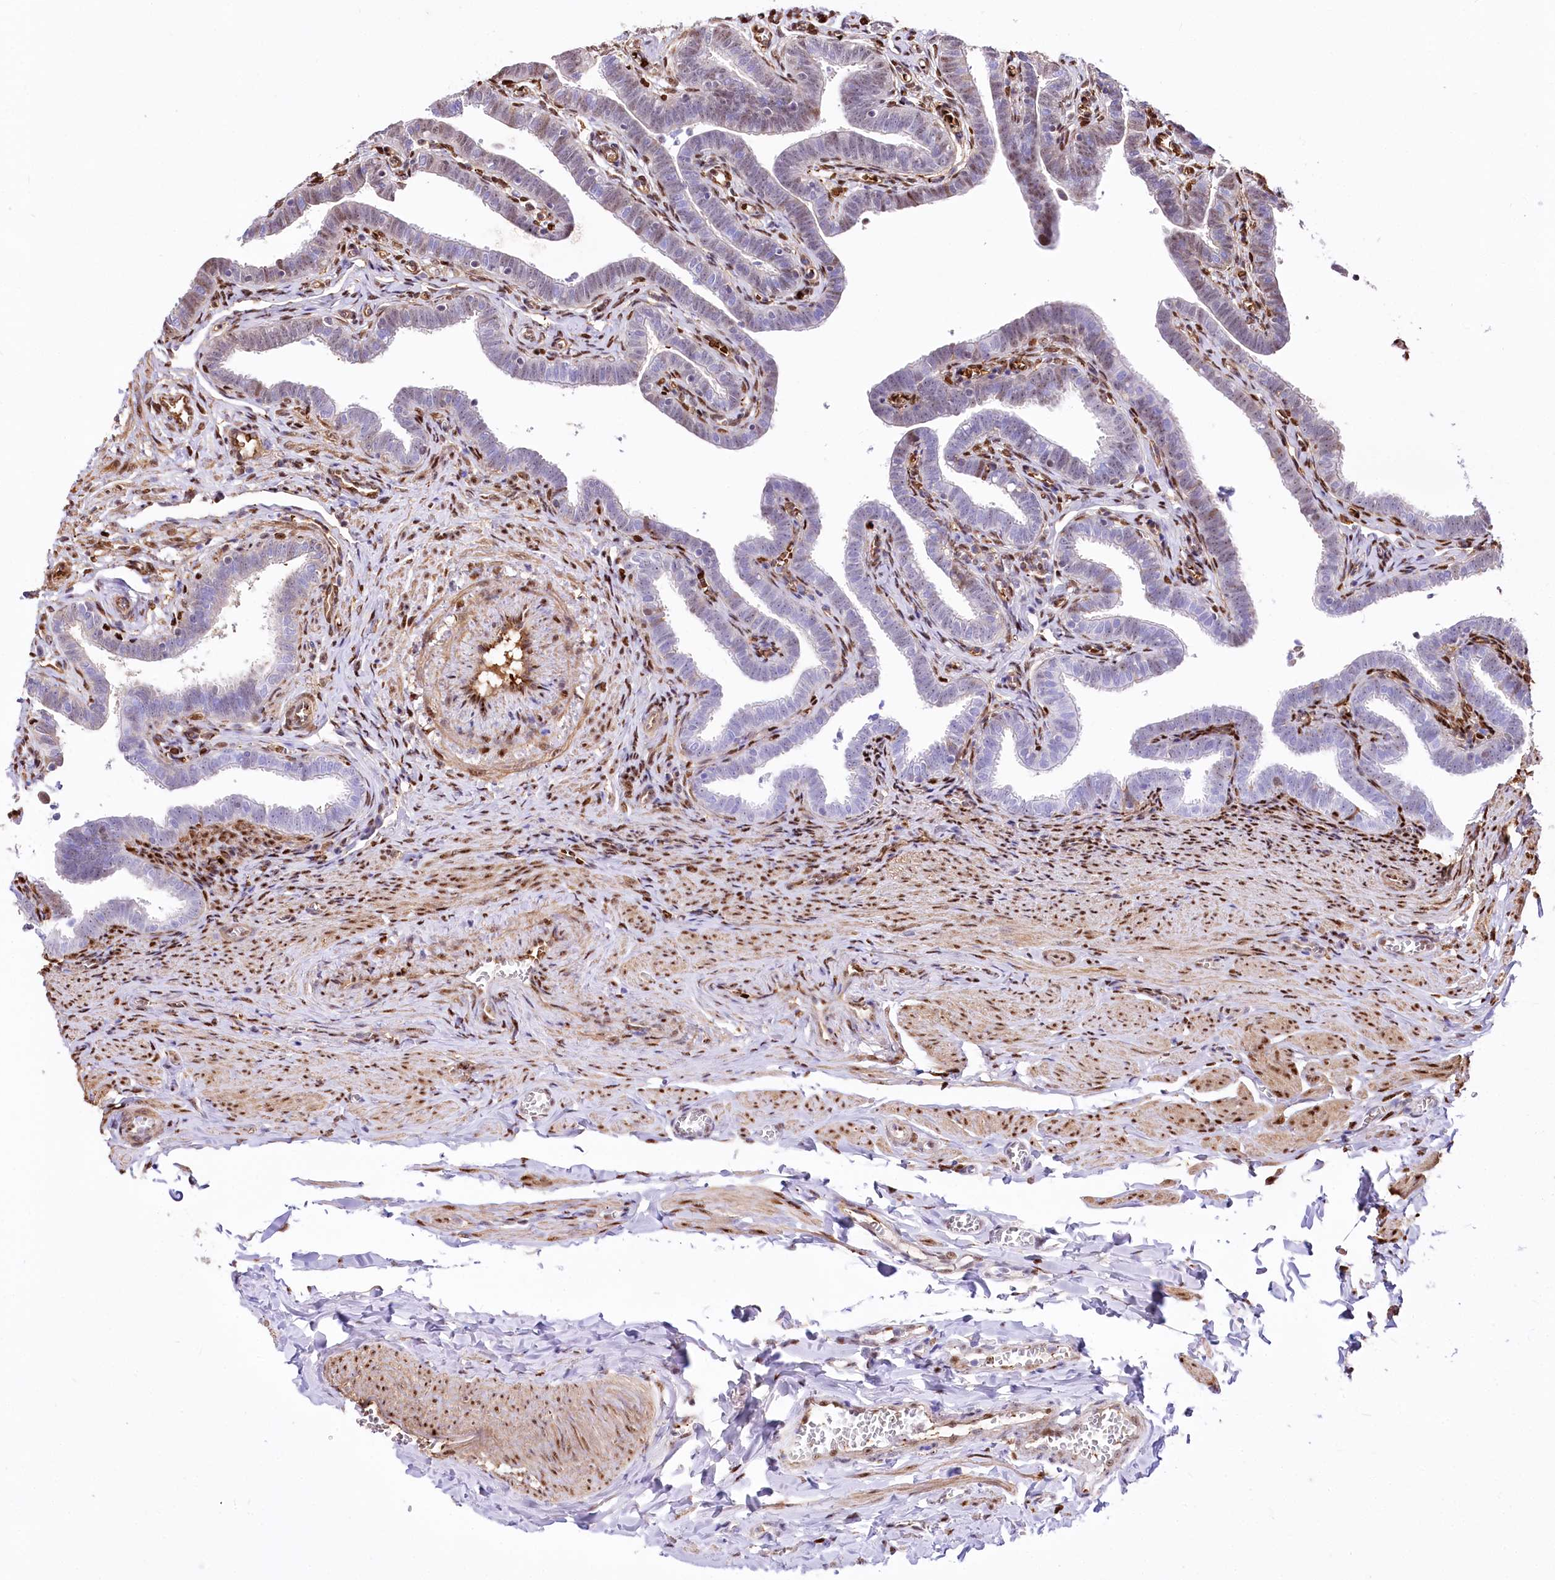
{"staining": {"intensity": "weak", "quantity": "<25%", "location": "nuclear"}, "tissue": "fallopian tube", "cell_type": "Glandular cells", "image_type": "normal", "snomed": [{"axis": "morphology", "description": "Normal tissue, NOS"}, {"axis": "topography", "description": "Fallopian tube"}], "caption": "Photomicrograph shows no protein staining in glandular cells of benign fallopian tube.", "gene": "PTMS", "patient": {"sex": "female", "age": 36}}